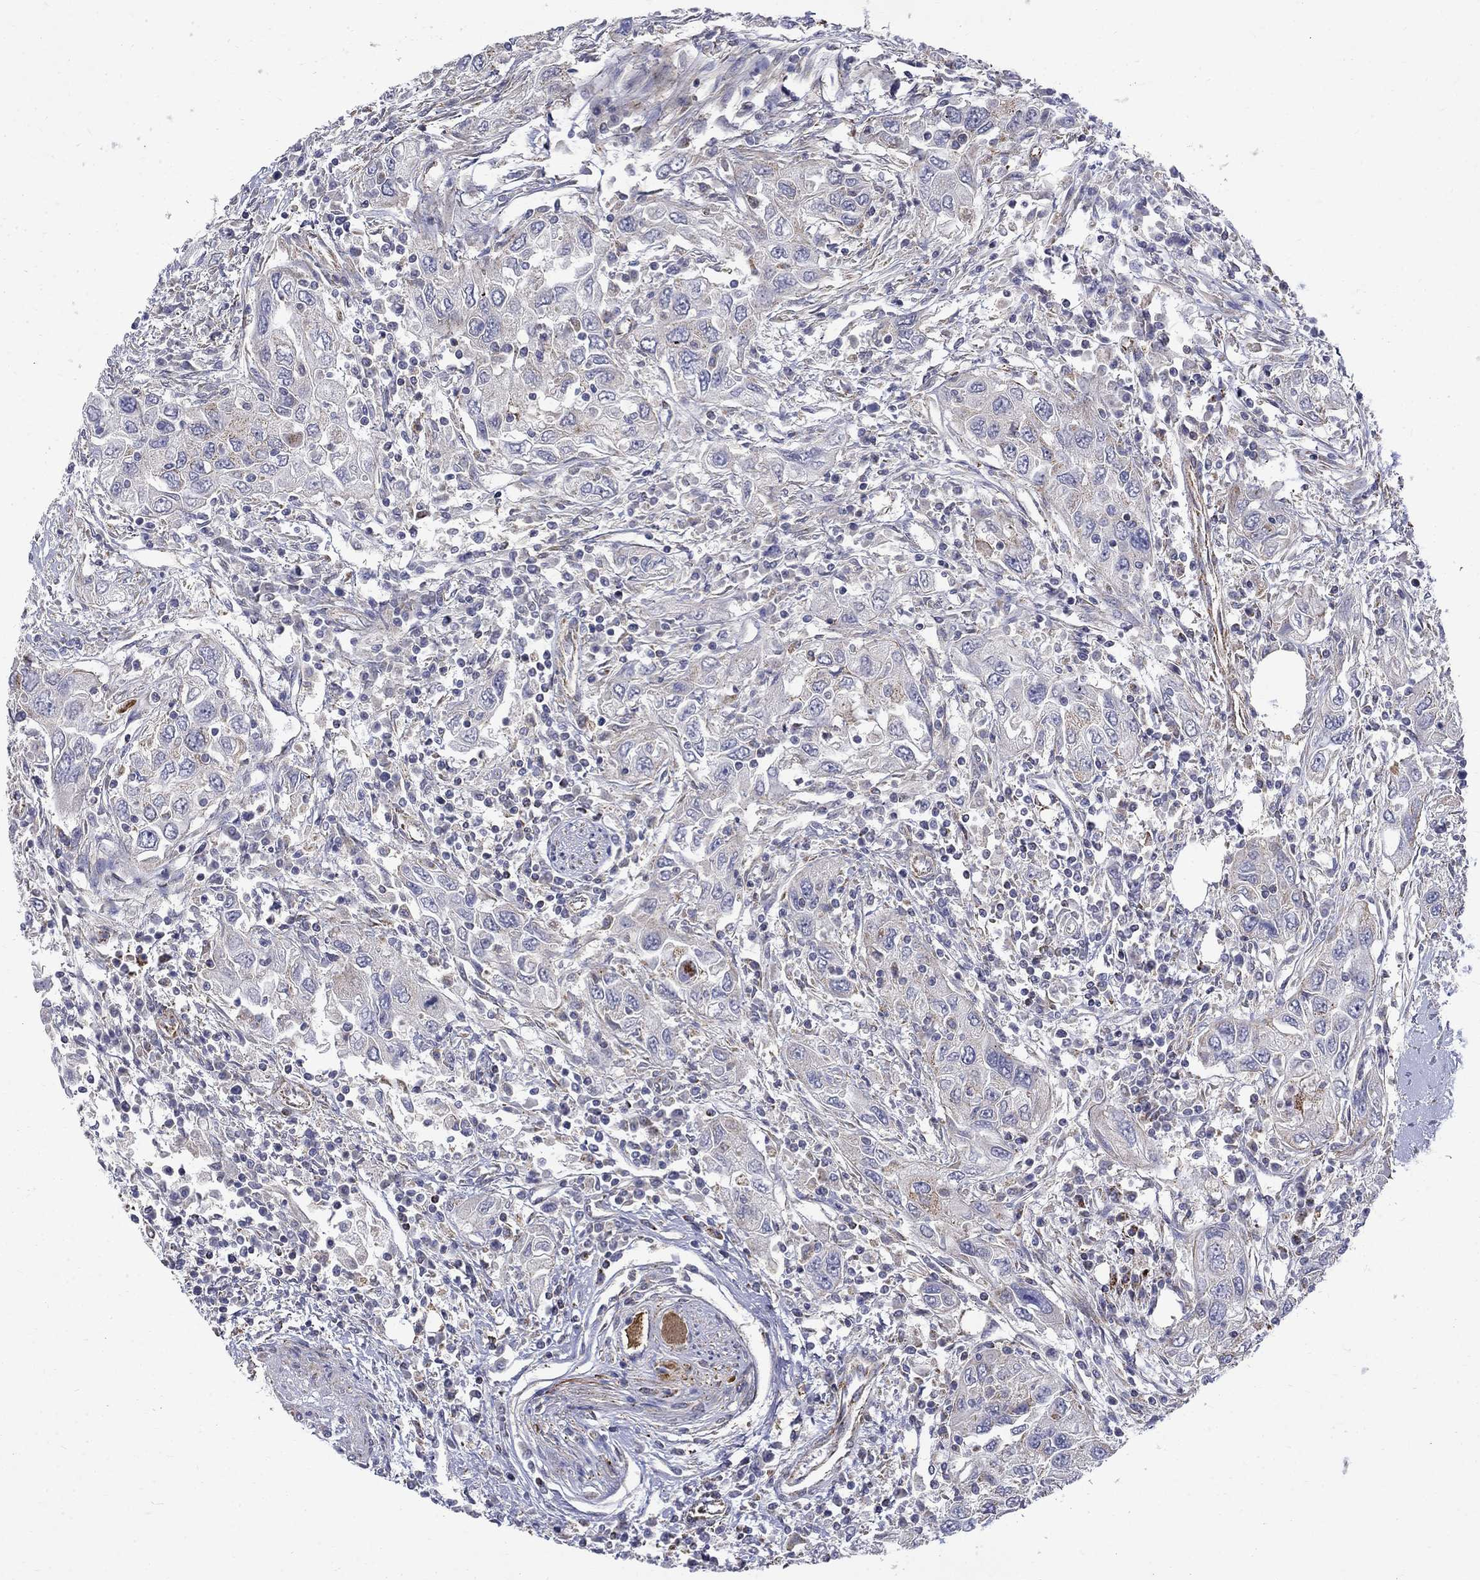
{"staining": {"intensity": "negative", "quantity": "none", "location": "none"}, "tissue": "urothelial cancer", "cell_type": "Tumor cells", "image_type": "cancer", "snomed": [{"axis": "morphology", "description": "Urothelial carcinoma, High grade"}, {"axis": "topography", "description": "Urinary bladder"}], "caption": "The image shows no significant staining in tumor cells of high-grade urothelial carcinoma. Brightfield microscopy of immunohistochemistry stained with DAB (brown) and hematoxylin (blue), captured at high magnification.", "gene": "PCBP3", "patient": {"sex": "male", "age": 76}}